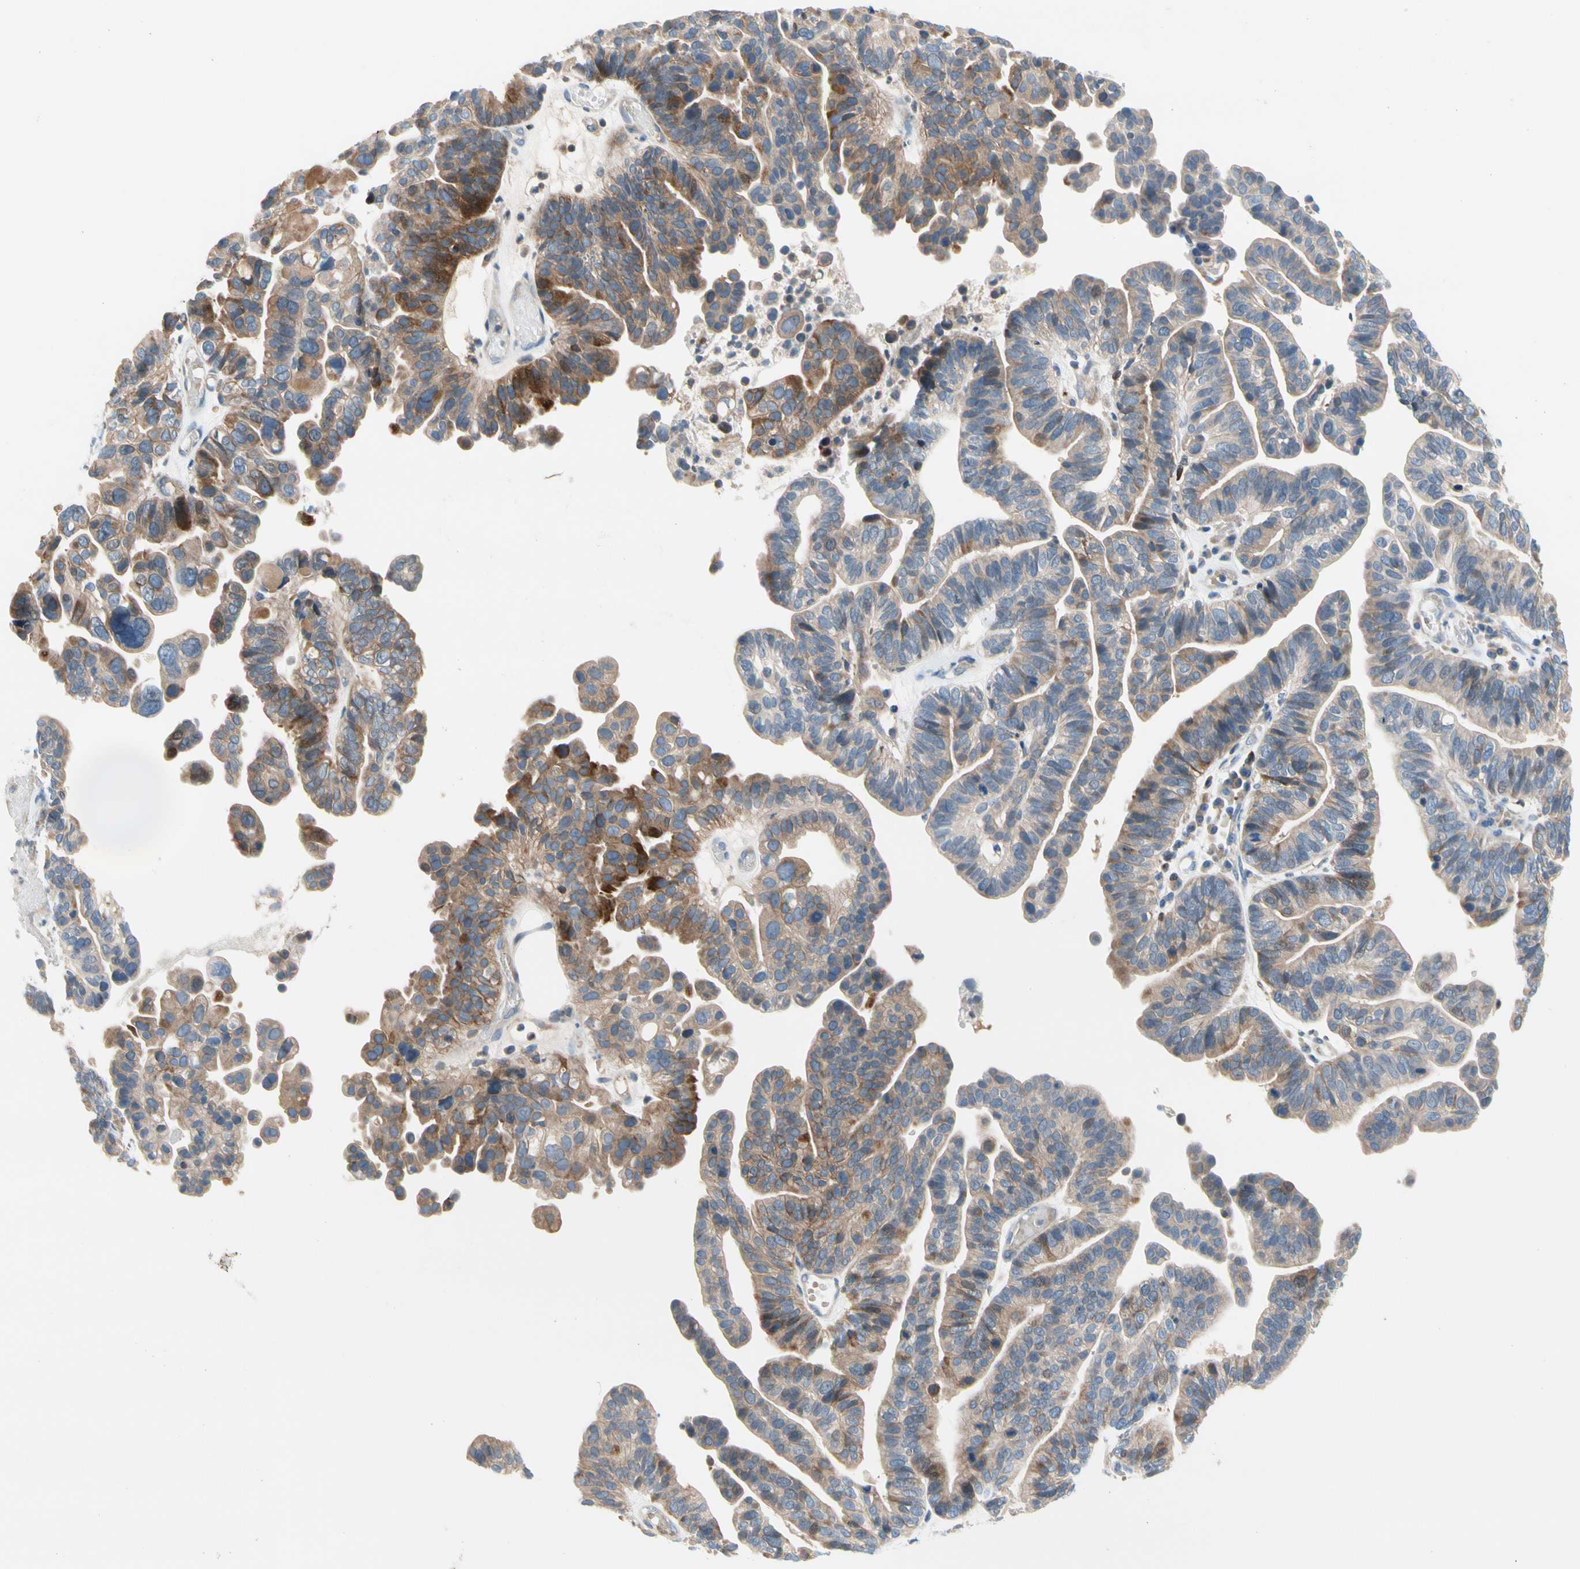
{"staining": {"intensity": "weak", "quantity": "25%-75%", "location": "cytoplasmic/membranous"}, "tissue": "ovarian cancer", "cell_type": "Tumor cells", "image_type": "cancer", "snomed": [{"axis": "morphology", "description": "Cystadenocarcinoma, serous, NOS"}, {"axis": "topography", "description": "Ovary"}], "caption": "Protein positivity by IHC demonstrates weak cytoplasmic/membranous positivity in about 25%-75% of tumor cells in ovarian cancer.", "gene": "MAP3K3", "patient": {"sex": "female", "age": 56}}